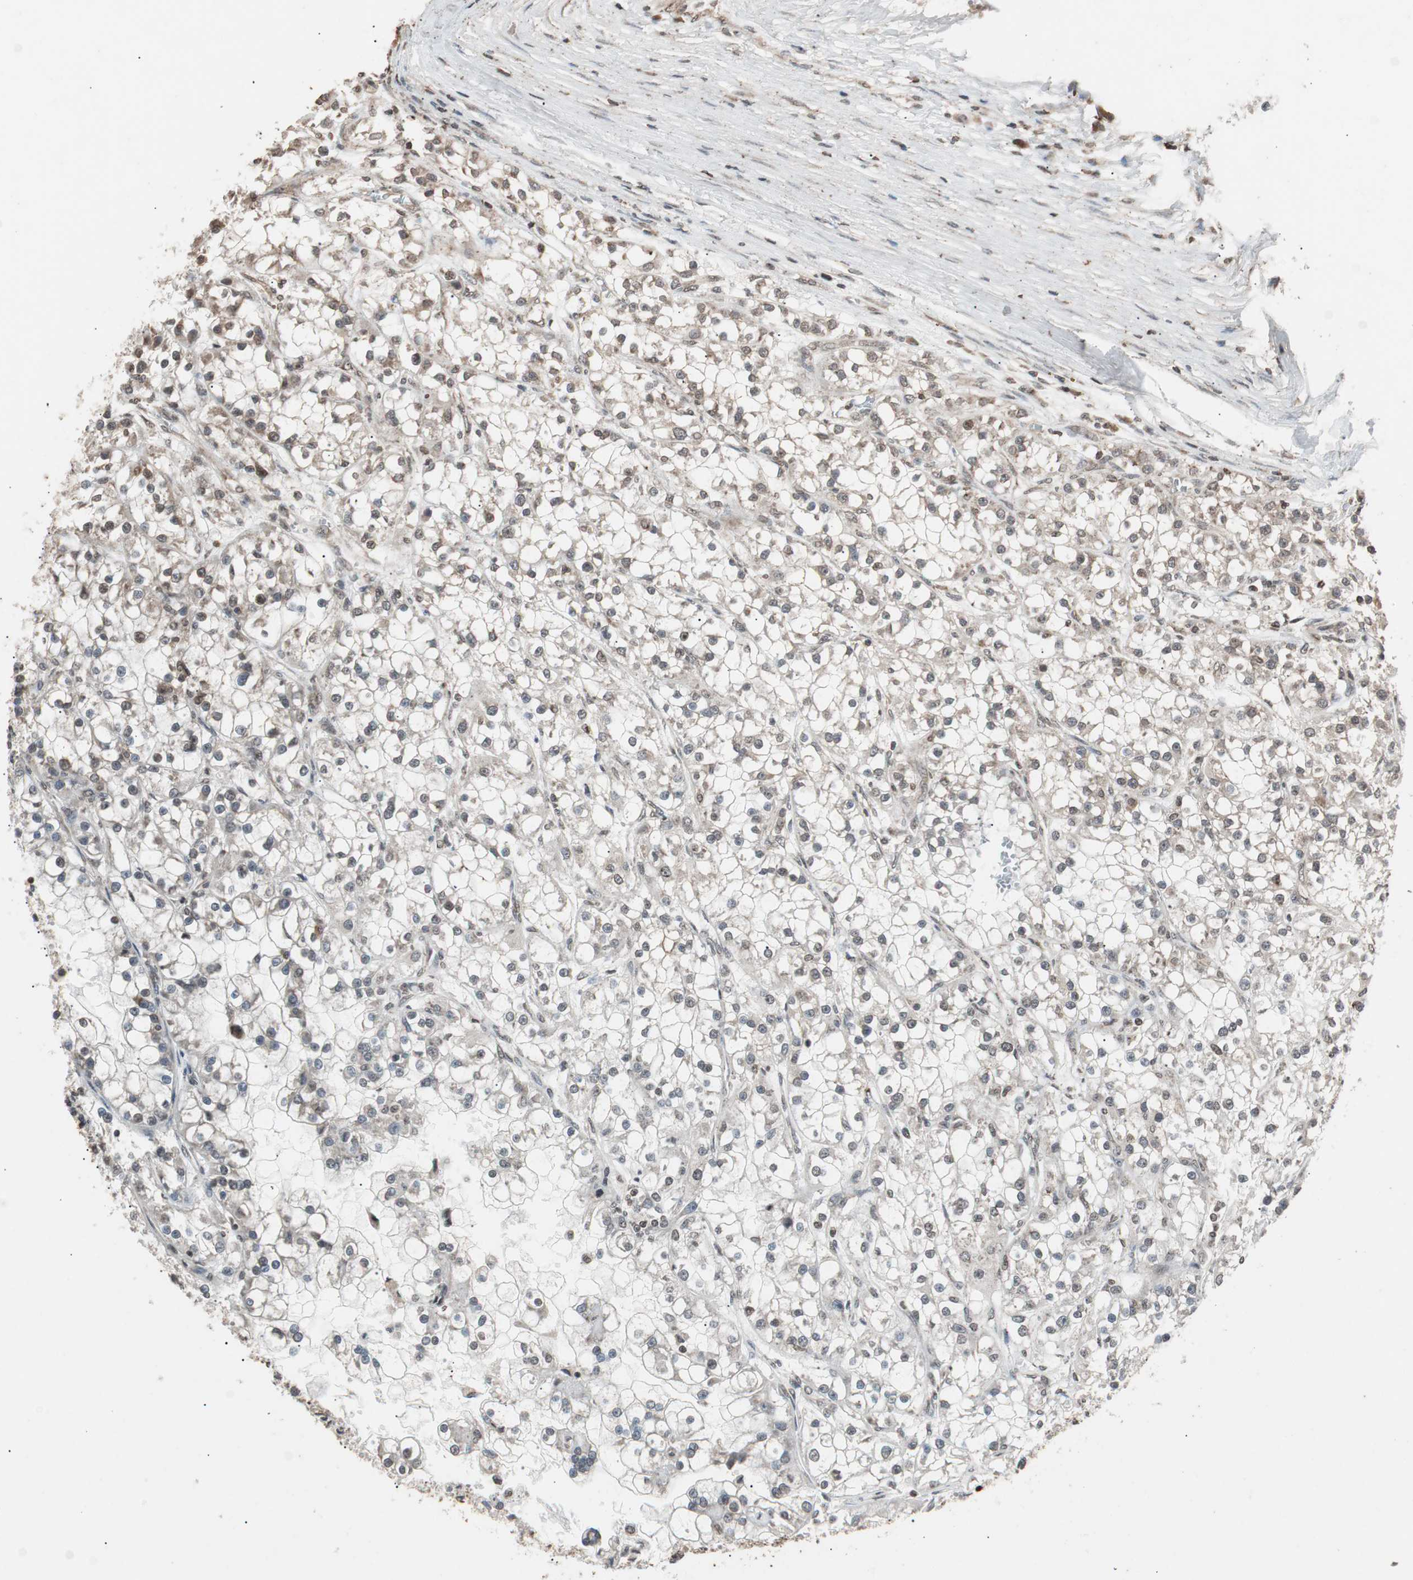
{"staining": {"intensity": "weak", "quantity": "<25%", "location": "nuclear"}, "tissue": "renal cancer", "cell_type": "Tumor cells", "image_type": "cancer", "snomed": [{"axis": "morphology", "description": "Adenocarcinoma, NOS"}, {"axis": "topography", "description": "Kidney"}], "caption": "Human renal cancer stained for a protein using immunohistochemistry (IHC) reveals no expression in tumor cells.", "gene": "ZFC3H1", "patient": {"sex": "female", "age": 52}}